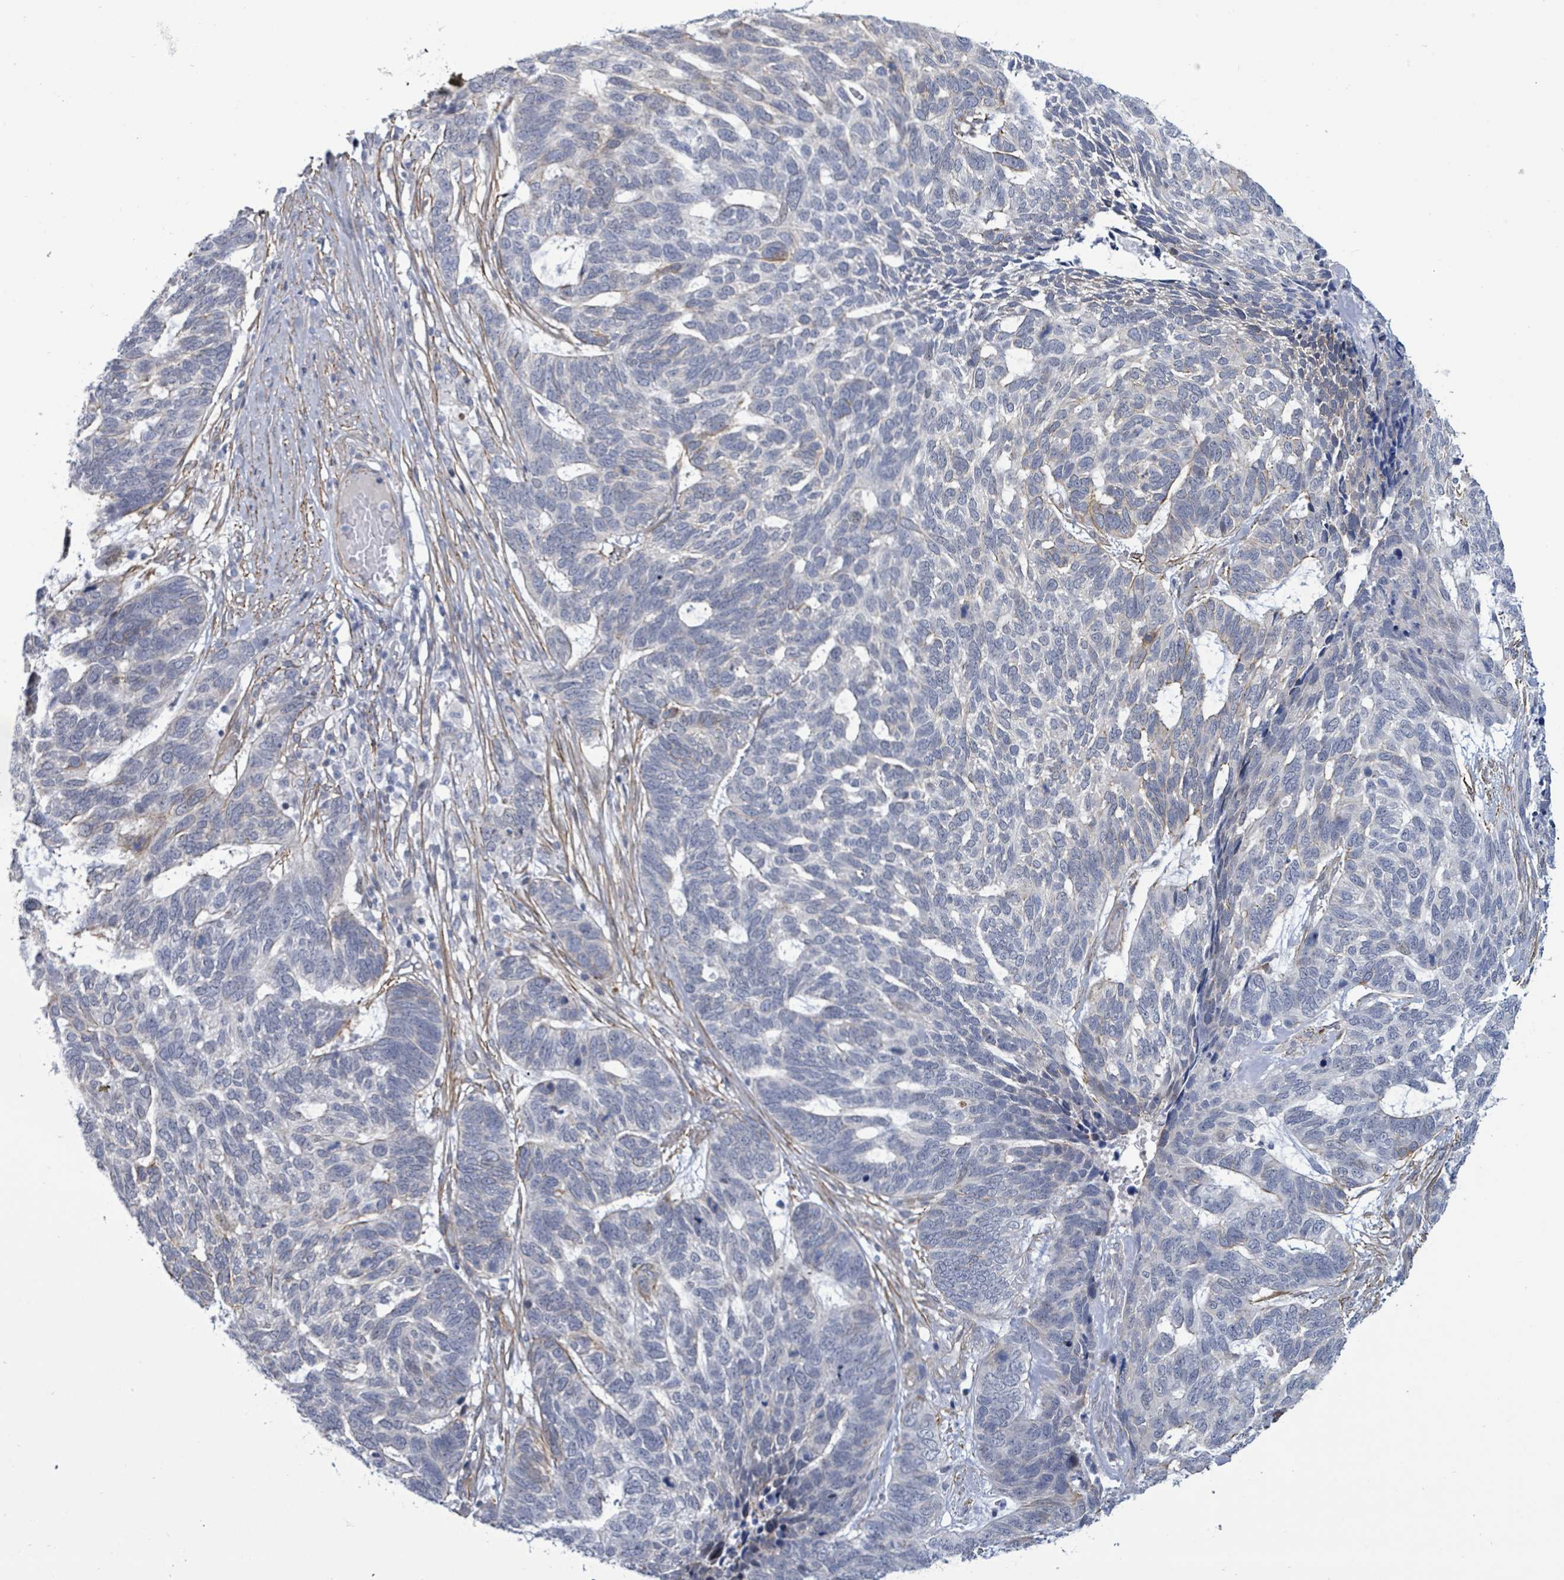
{"staining": {"intensity": "negative", "quantity": "none", "location": "none"}, "tissue": "skin cancer", "cell_type": "Tumor cells", "image_type": "cancer", "snomed": [{"axis": "morphology", "description": "Basal cell carcinoma"}, {"axis": "topography", "description": "Skin"}], "caption": "This is a photomicrograph of IHC staining of basal cell carcinoma (skin), which shows no staining in tumor cells.", "gene": "DMRTC1B", "patient": {"sex": "female", "age": 65}}